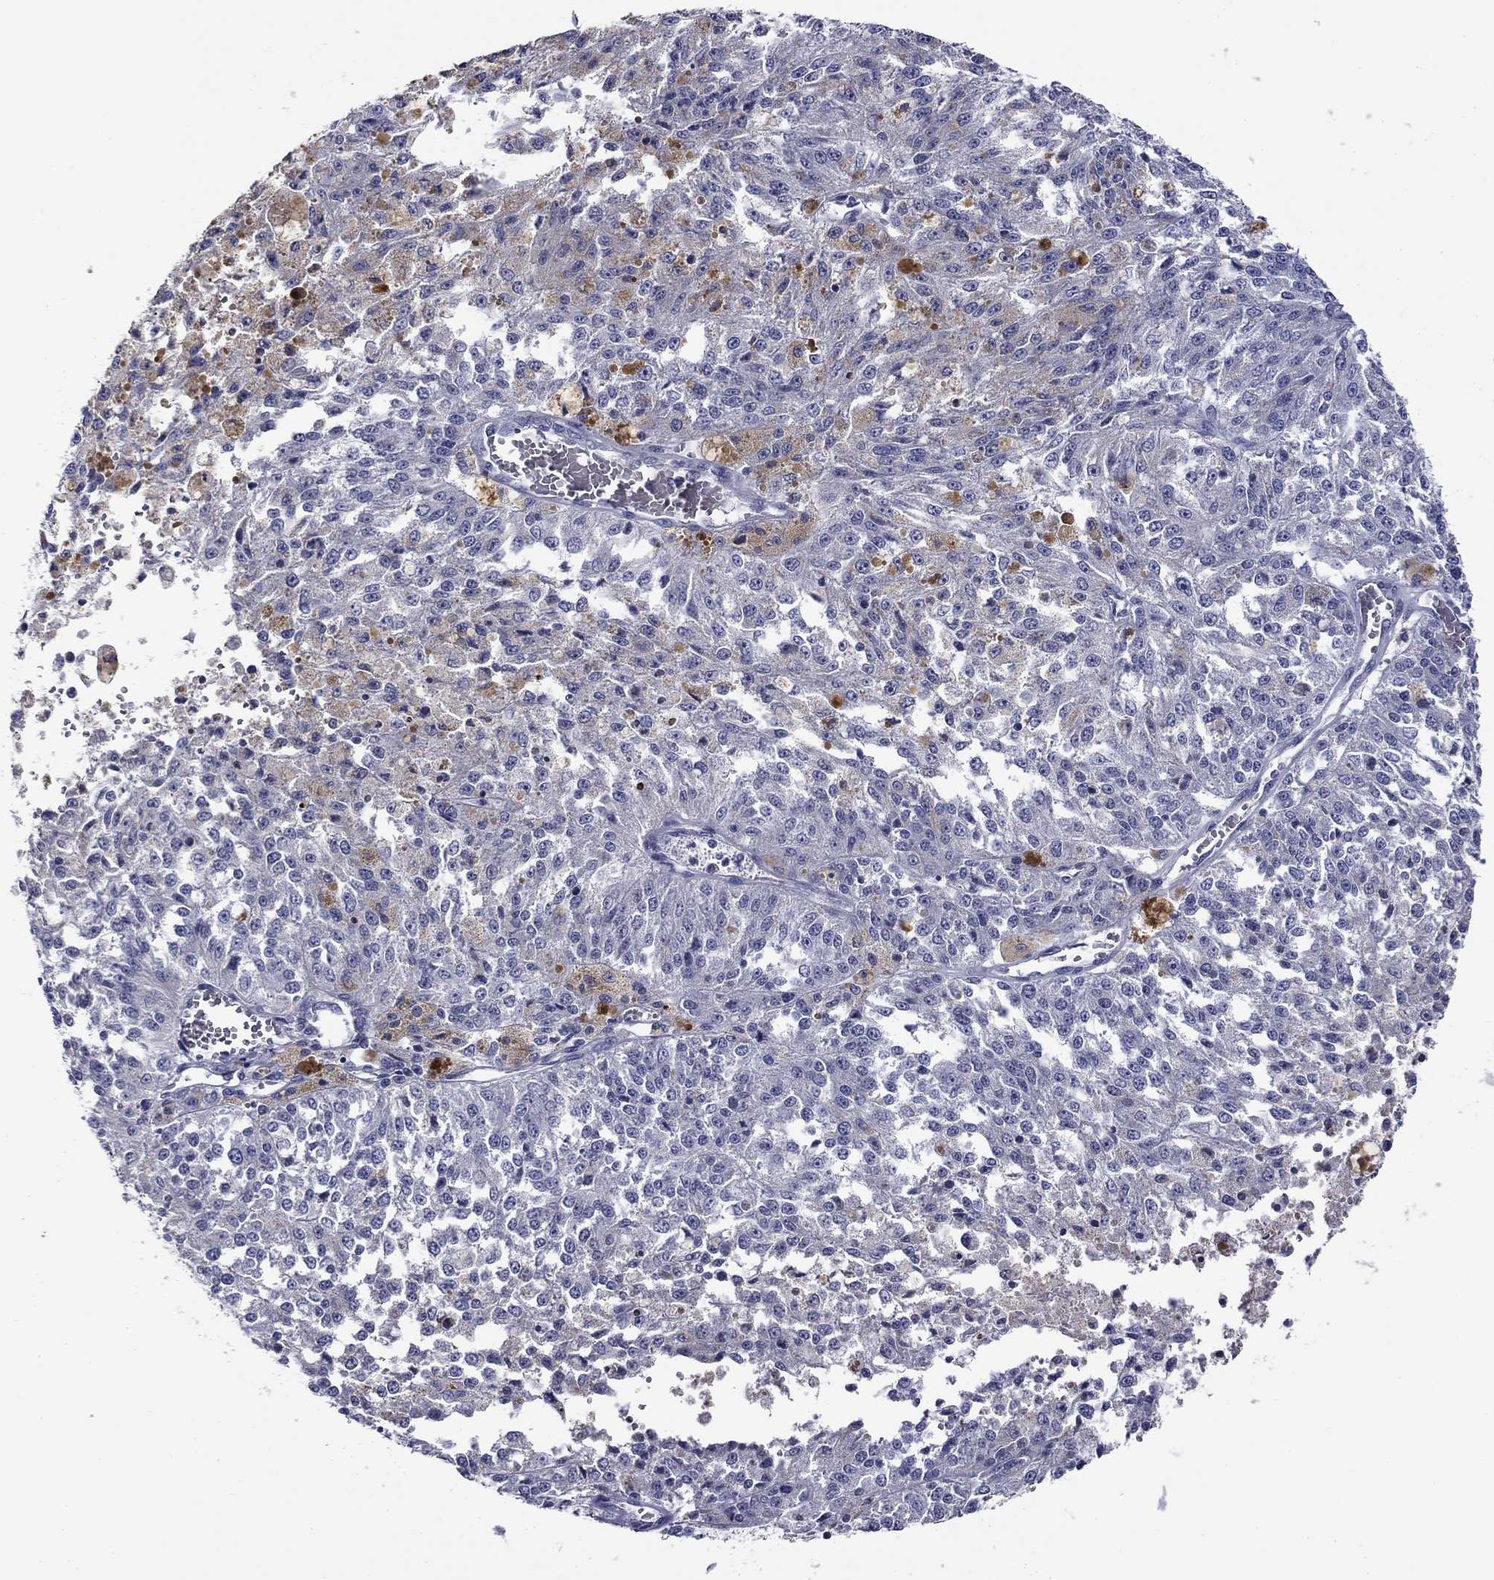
{"staining": {"intensity": "weak", "quantity": "<25%", "location": "cytoplasmic/membranous"}, "tissue": "melanoma", "cell_type": "Tumor cells", "image_type": "cancer", "snomed": [{"axis": "morphology", "description": "Malignant melanoma, Metastatic site"}, {"axis": "topography", "description": "Lymph node"}], "caption": "Immunohistochemistry (IHC) of human melanoma demonstrates no staining in tumor cells.", "gene": "SPATA7", "patient": {"sex": "female", "age": 64}}